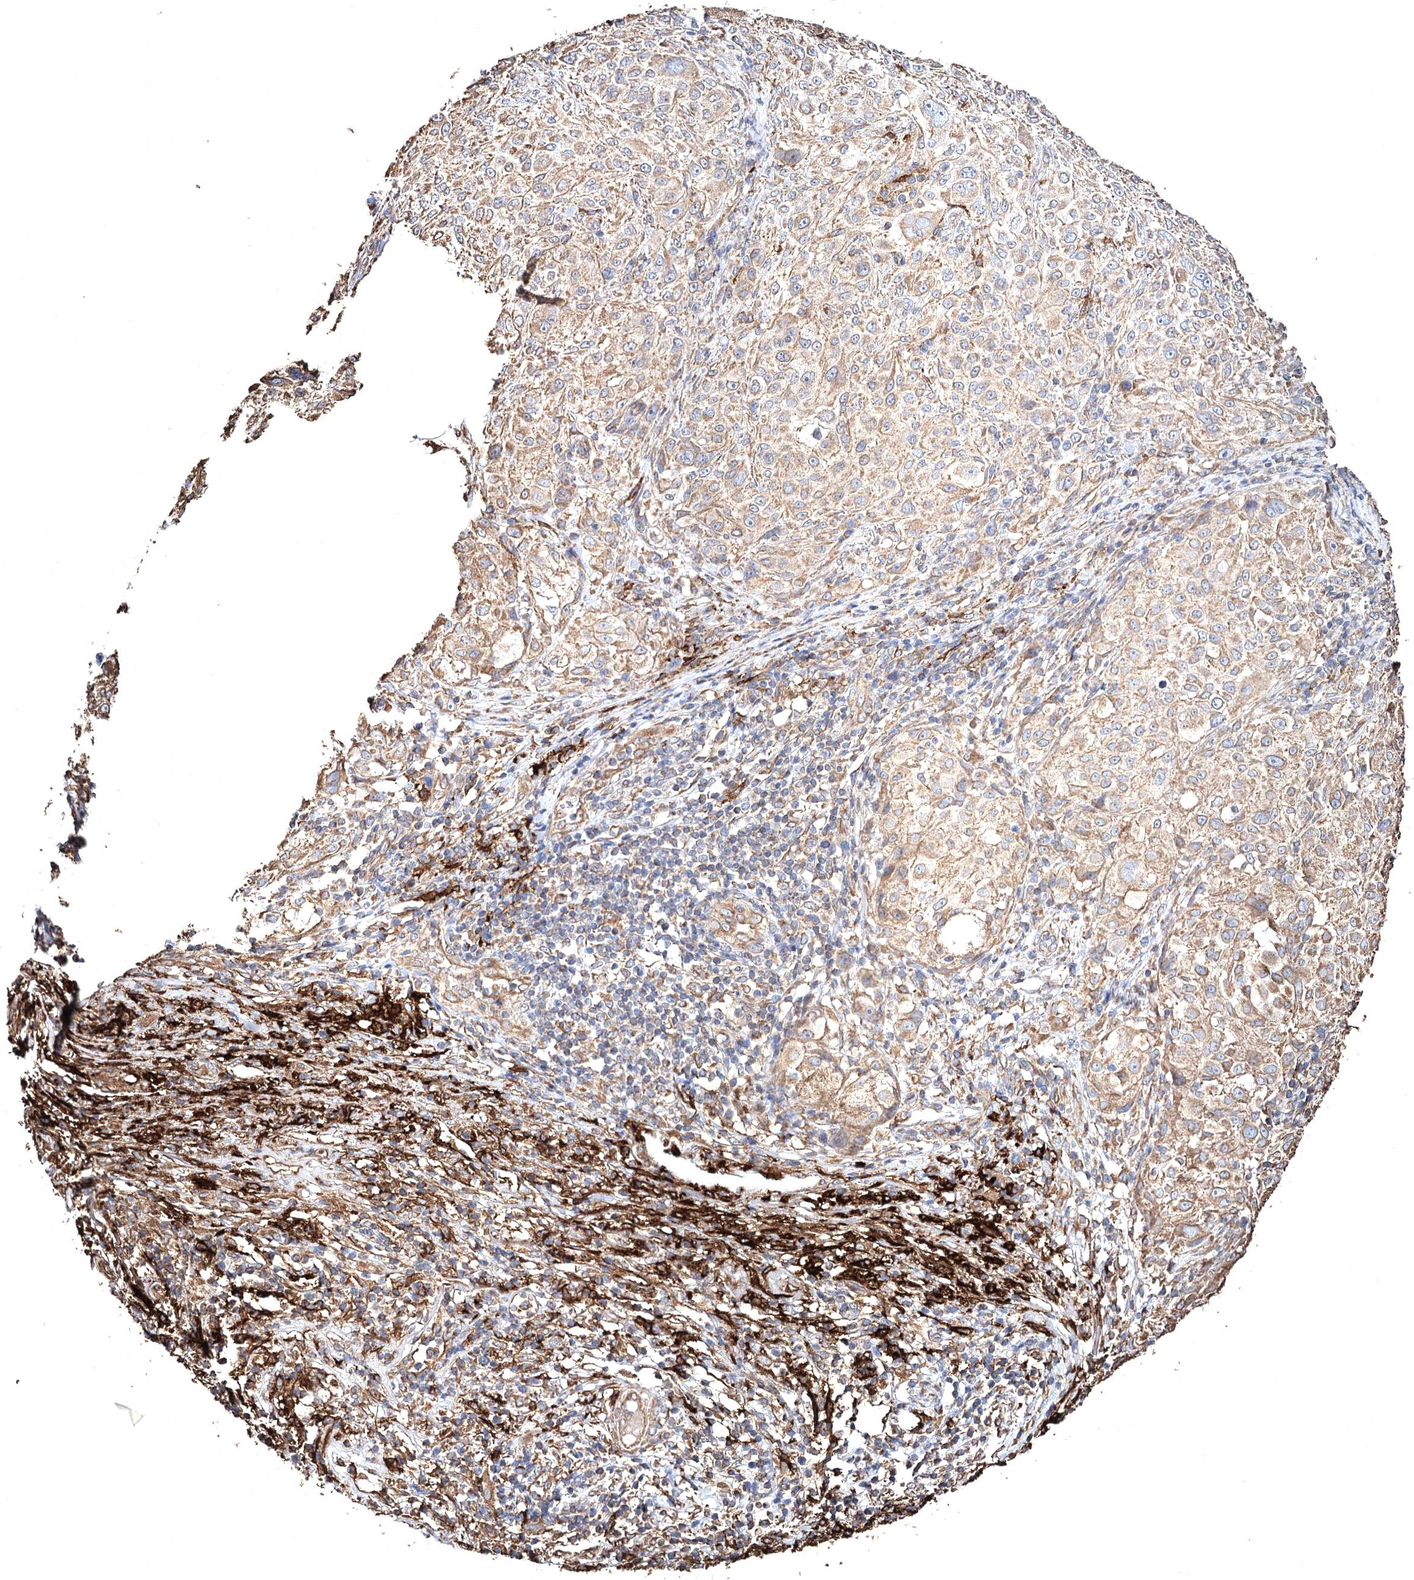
{"staining": {"intensity": "weak", "quantity": "25%-75%", "location": "cytoplasmic/membranous"}, "tissue": "melanoma", "cell_type": "Tumor cells", "image_type": "cancer", "snomed": [{"axis": "morphology", "description": "Necrosis, NOS"}, {"axis": "morphology", "description": "Malignant melanoma, NOS"}, {"axis": "topography", "description": "Skin"}], "caption": "Immunohistochemistry of human melanoma demonstrates low levels of weak cytoplasmic/membranous expression in about 25%-75% of tumor cells. (Brightfield microscopy of DAB IHC at high magnification).", "gene": "CLEC4M", "patient": {"sex": "female", "age": 87}}